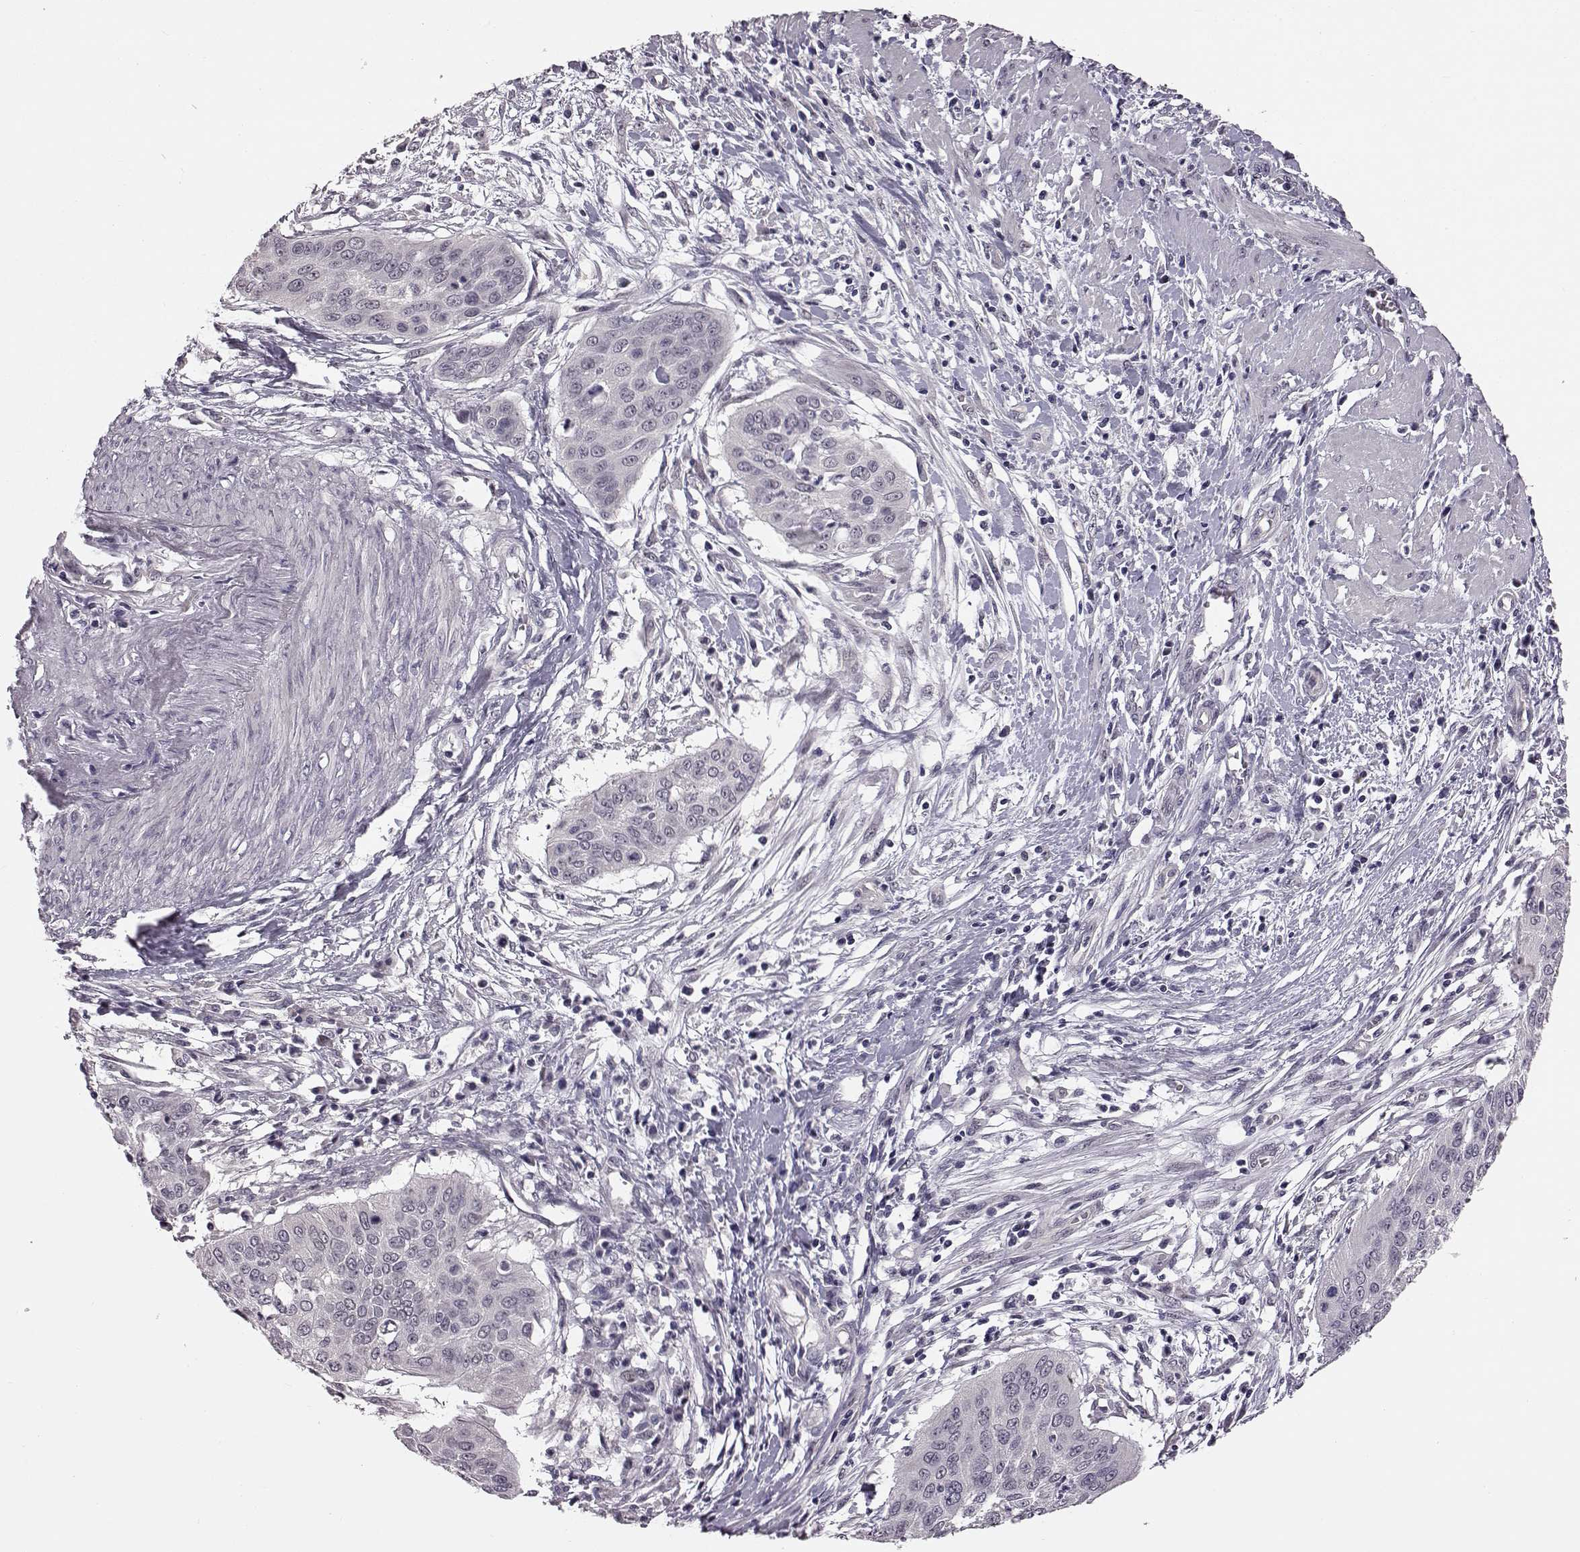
{"staining": {"intensity": "negative", "quantity": "none", "location": "none"}, "tissue": "cervical cancer", "cell_type": "Tumor cells", "image_type": "cancer", "snomed": [{"axis": "morphology", "description": "Squamous cell carcinoma, NOS"}, {"axis": "topography", "description": "Cervix"}], "caption": "A high-resolution histopathology image shows immunohistochemistry staining of cervical cancer (squamous cell carcinoma), which exhibits no significant staining in tumor cells.", "gene": "C10orf62", "patient": {"sex": "female", "age": 39}}